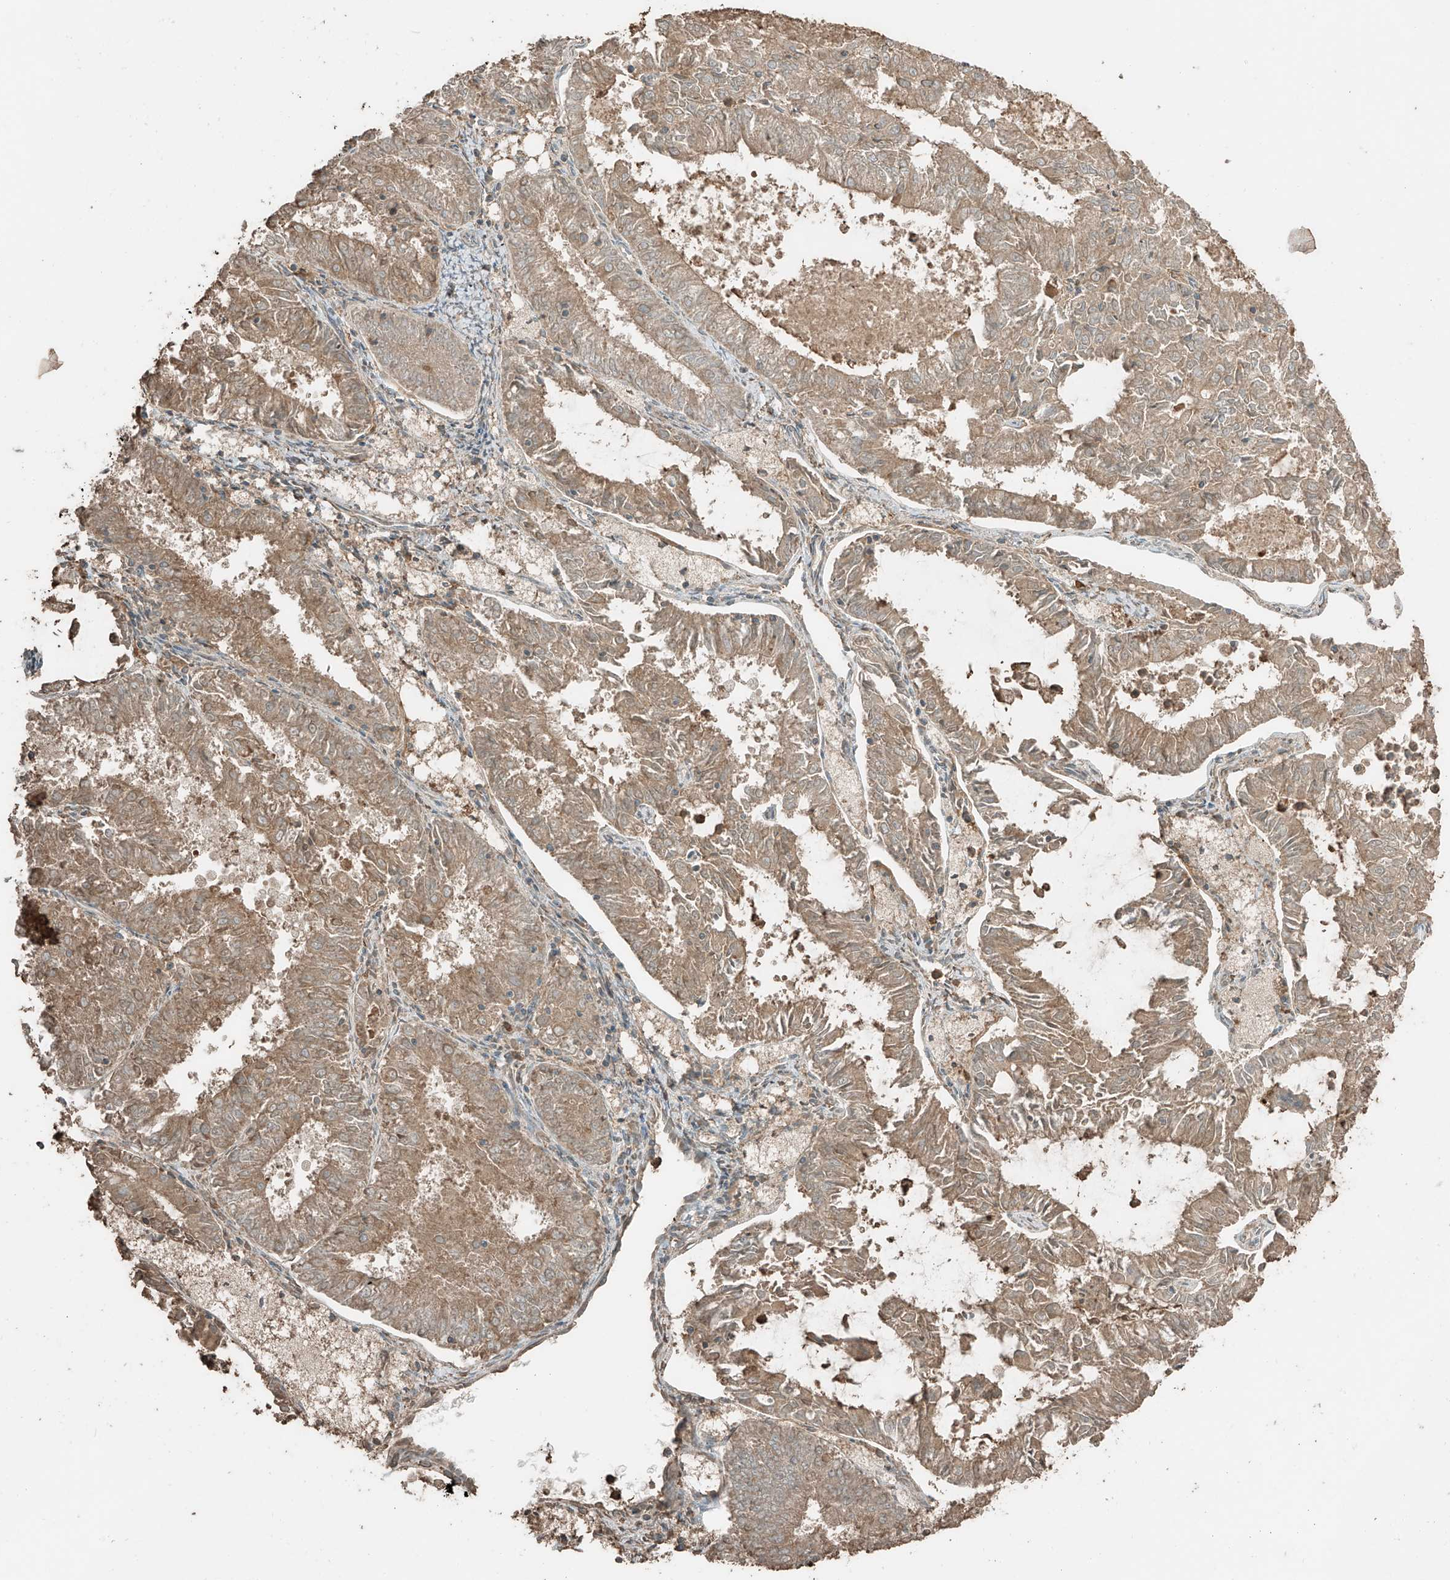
{"staining": {"intensity": "moderate", "quantity": ">75%", "location": "cytoplasmic/membranous"}, "tissue": "endometrial cancer", "cell_type": "Tumor cells", "image_type": "cancer", "snomed": [{"axis": "morphology", "description": "Adenocarcinoma, NOS"}, {"axis": "topography", "description": "Endometrium"}], "caption": "A micrograph of human endometrial adenocarcinoma stained for a protein shows moderate cytoplasmic/membranous brown staining in tumor cells.", "gene": "RFTN2", "patient": {"sex": "female", "age": 57}}